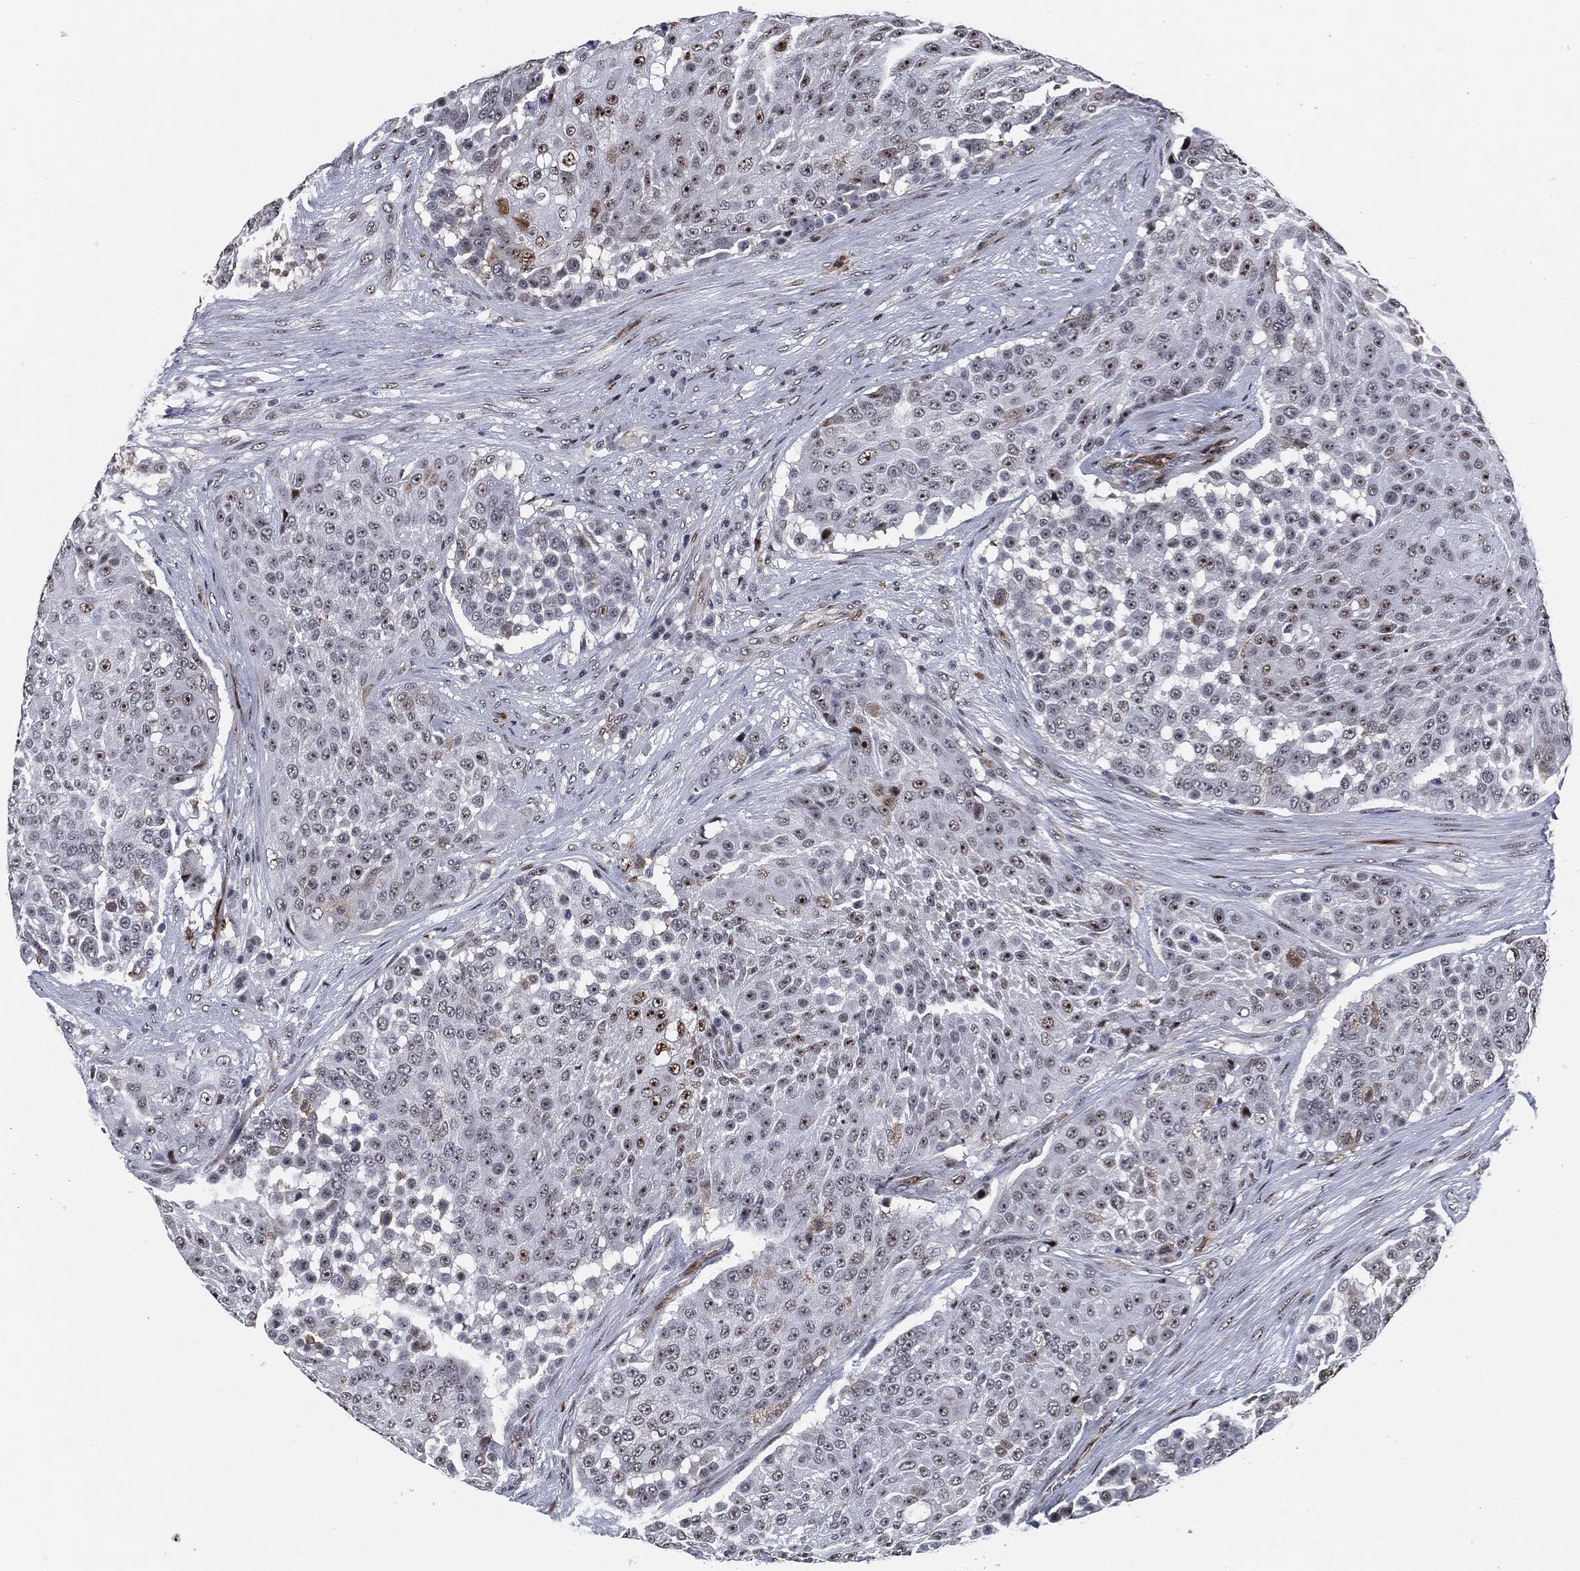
{"staining": {"intensity": "moderate", "quantity": "<25%", "location": "nuclear"}, "tissue": "urothelial cancer", "cell_type": "Tumor cells", "image_type": "cancer", "snomed": [{"axis": "morphology", "description": "Urothelial carcinoma, High grade"}, {"axis": "topography", "description": "Urinary bladder"}], "caption": "Immunohistochemistry (IHC) staining of urothelial cancer, which demonstrates low levels of moderate nuclear positivity in about <25% of tumor cells indicating moderate nuclear protein staining. The staining was performed using DAB (brown) for protein detection and nuclei were counterstained in hematoxylin (blue).", "gene": "AKT2", "patient": {"sex": "female", "age": 63}}